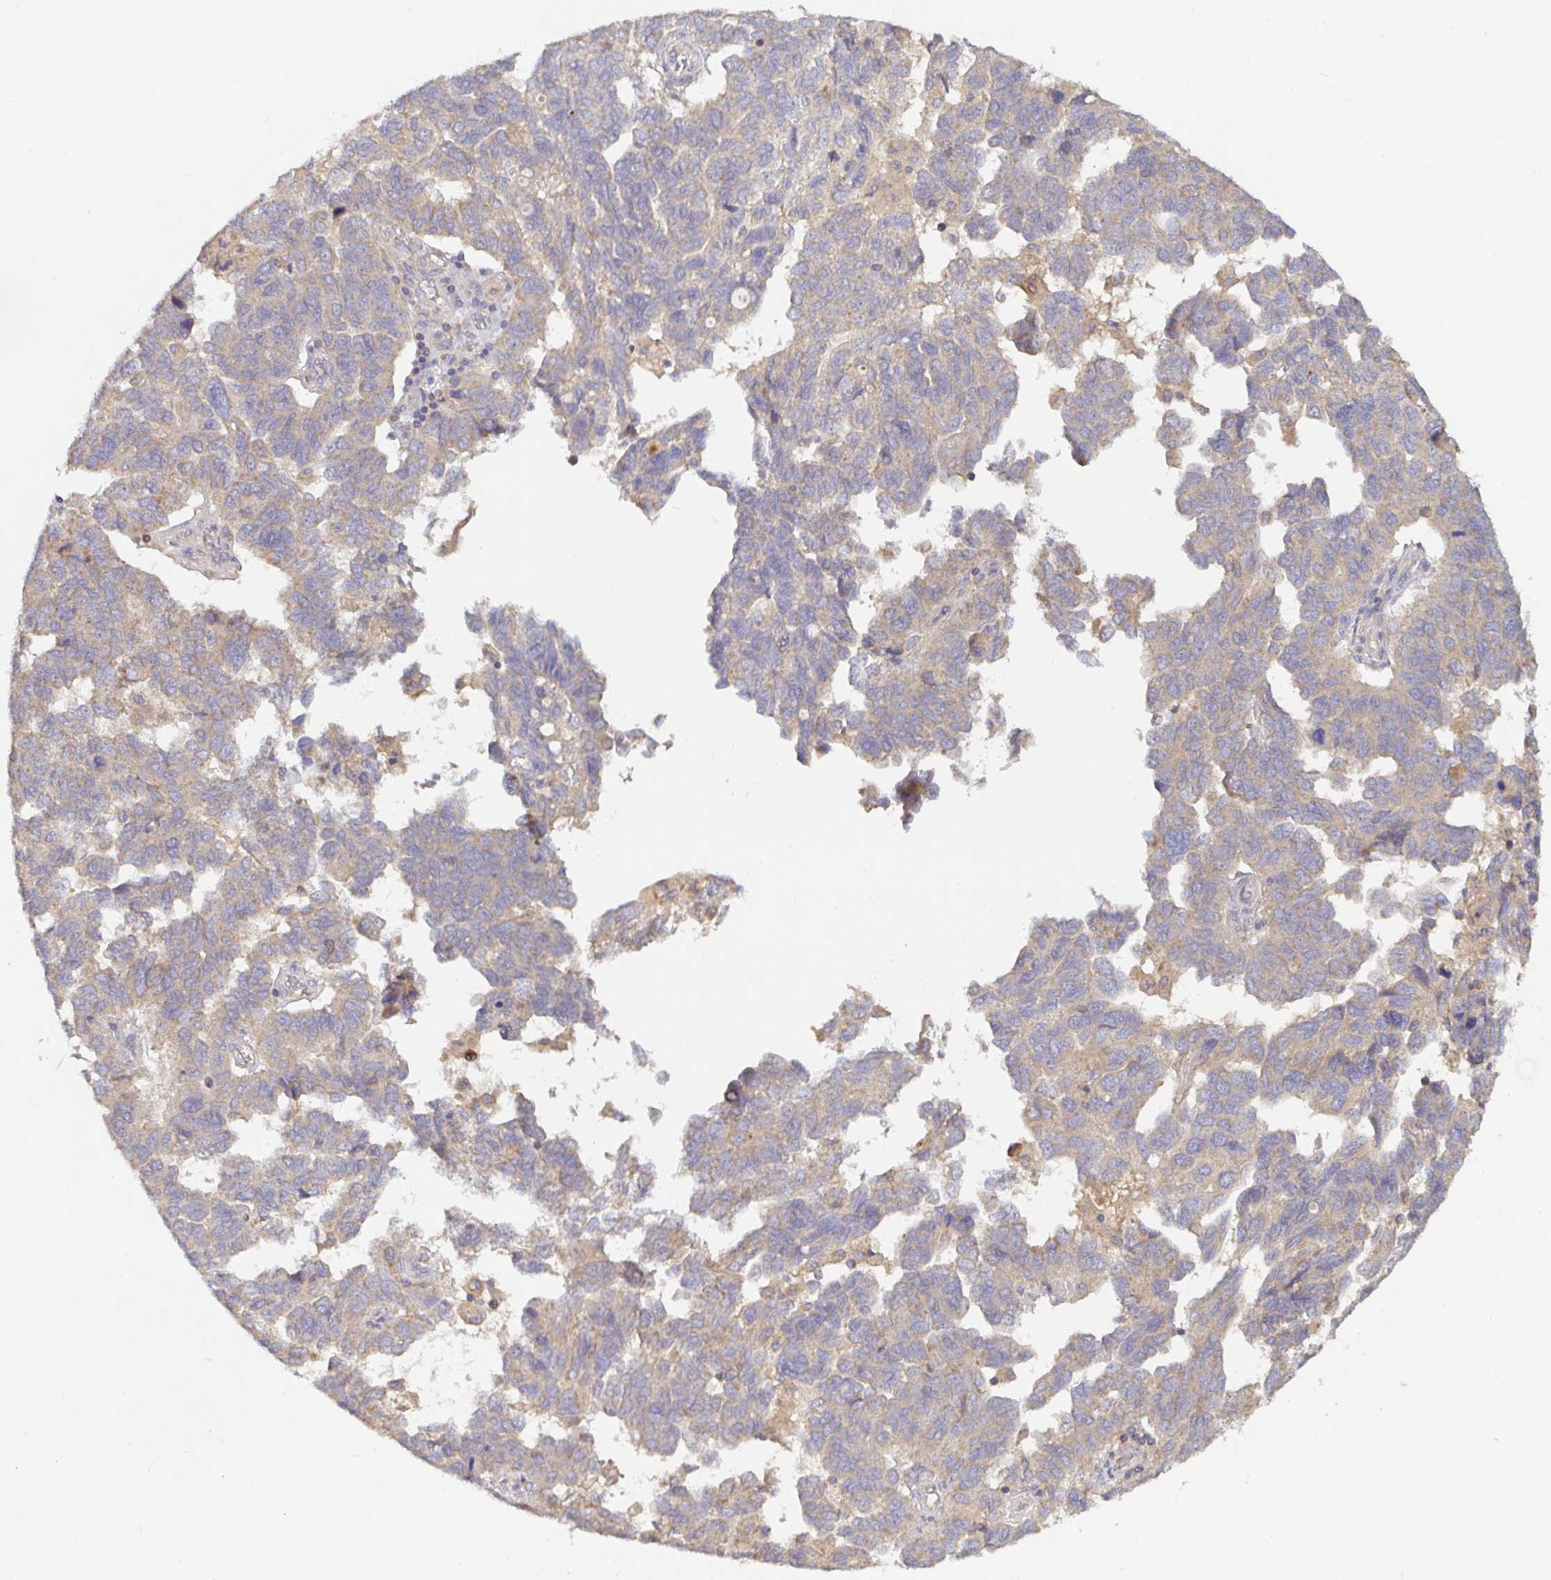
{"staining": {"intensity": "weak", "quantity": "25%-75%", "location": "cytoplasmic/membranous"}, "tissue": "ovarian cancer", "cell_type": "Tumor cells", "image_type": "cancer", "snomed": [{"axis": "morphology", "description": "Cystadenocarcinoma, serous, NOS"}, {"axis": "topography", "description": "Ovary"}], "caption": "Brown immunohistochemical staining in ovarian cancer (serous cystadenocarcinoma) exhibits weak cytoplasmic/membranous staining in about 25%-75% of tumor cells. (brown staining indicates protein expression, while blue staining denotes nuclei).", "gene": "LARP1", "patient": {"sex": "female", "age": 64}}